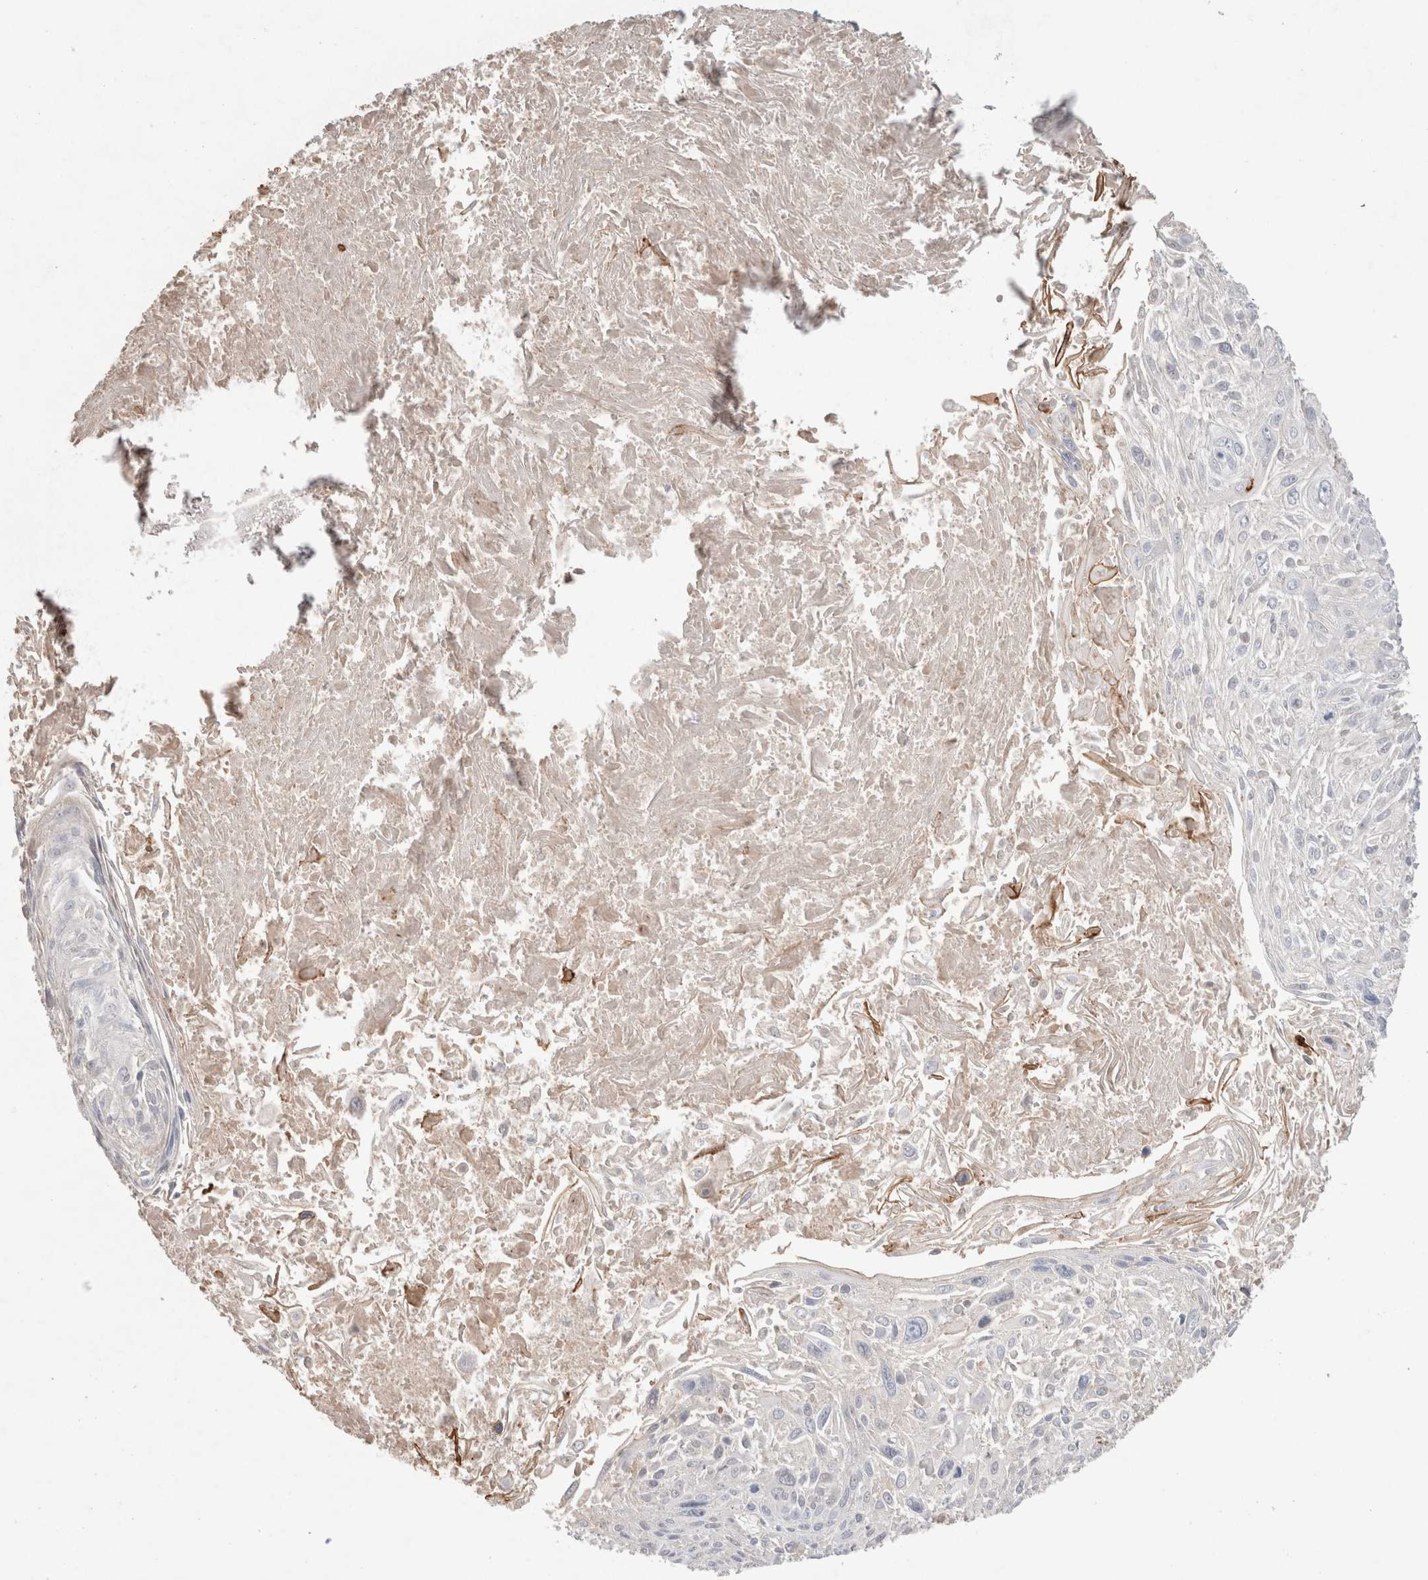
{"staining": {"intensity": "negative", "quantity": "none", "location": "none"}, "tissue": "cervical cancer", "cell_type": "Tumor cells", "image_type": "cancer", "snomed": [{"axis": "morphology", "description": "Squamous cell carcinoma, NOS"}, {"axis": "topography", "description": "Cervix"}], "caption": "DAB (3,3'-diaminobenzidine) immunohistochemical staining of cervical squamous cell carcinoma reveals no significant expression in tumor cells.", "gene": "SYDE2", "patient": {"sex": "female", "age": 51}}